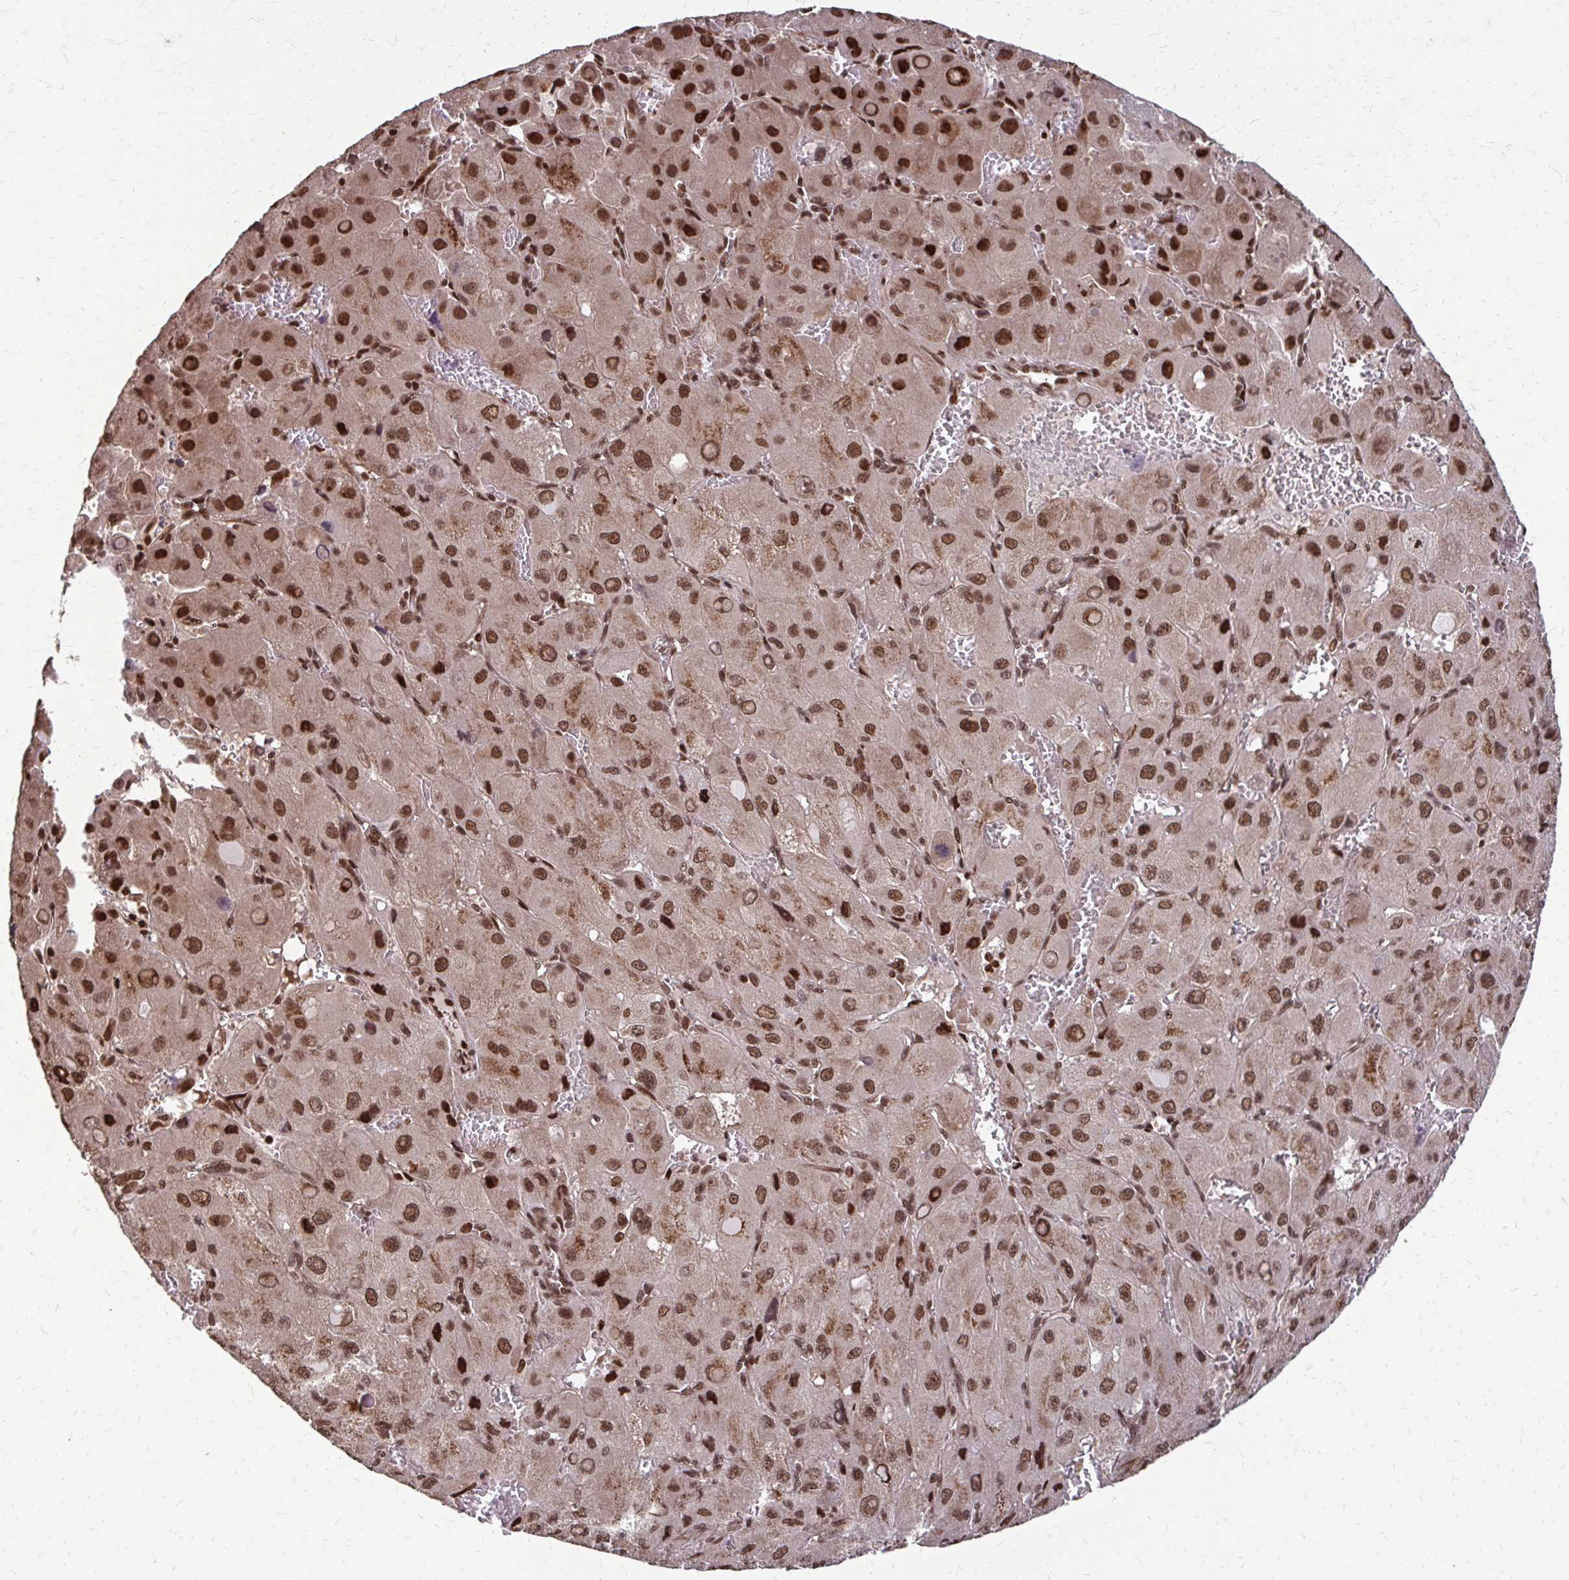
{"staining": {"intensity": "strong", "quantity": ">75%", "location": "nuclear"}, "tissue": "liver cancer", "cell_type": "Tumor cells", "image_type": "cancer", "snomed": [{"axis": "morphology", "description": "Carcinoma, Hepatocellular, NOS"}, {"axis": "topography", "description": "Liver"}], "caption": "About >75% of tumor cells in human liver cancer exhibit strong nuclear protein positivity as visualized by brown immunohistochemical staining.", "gene": "SS18", "patient": {"sex": "male", "age": 27}}